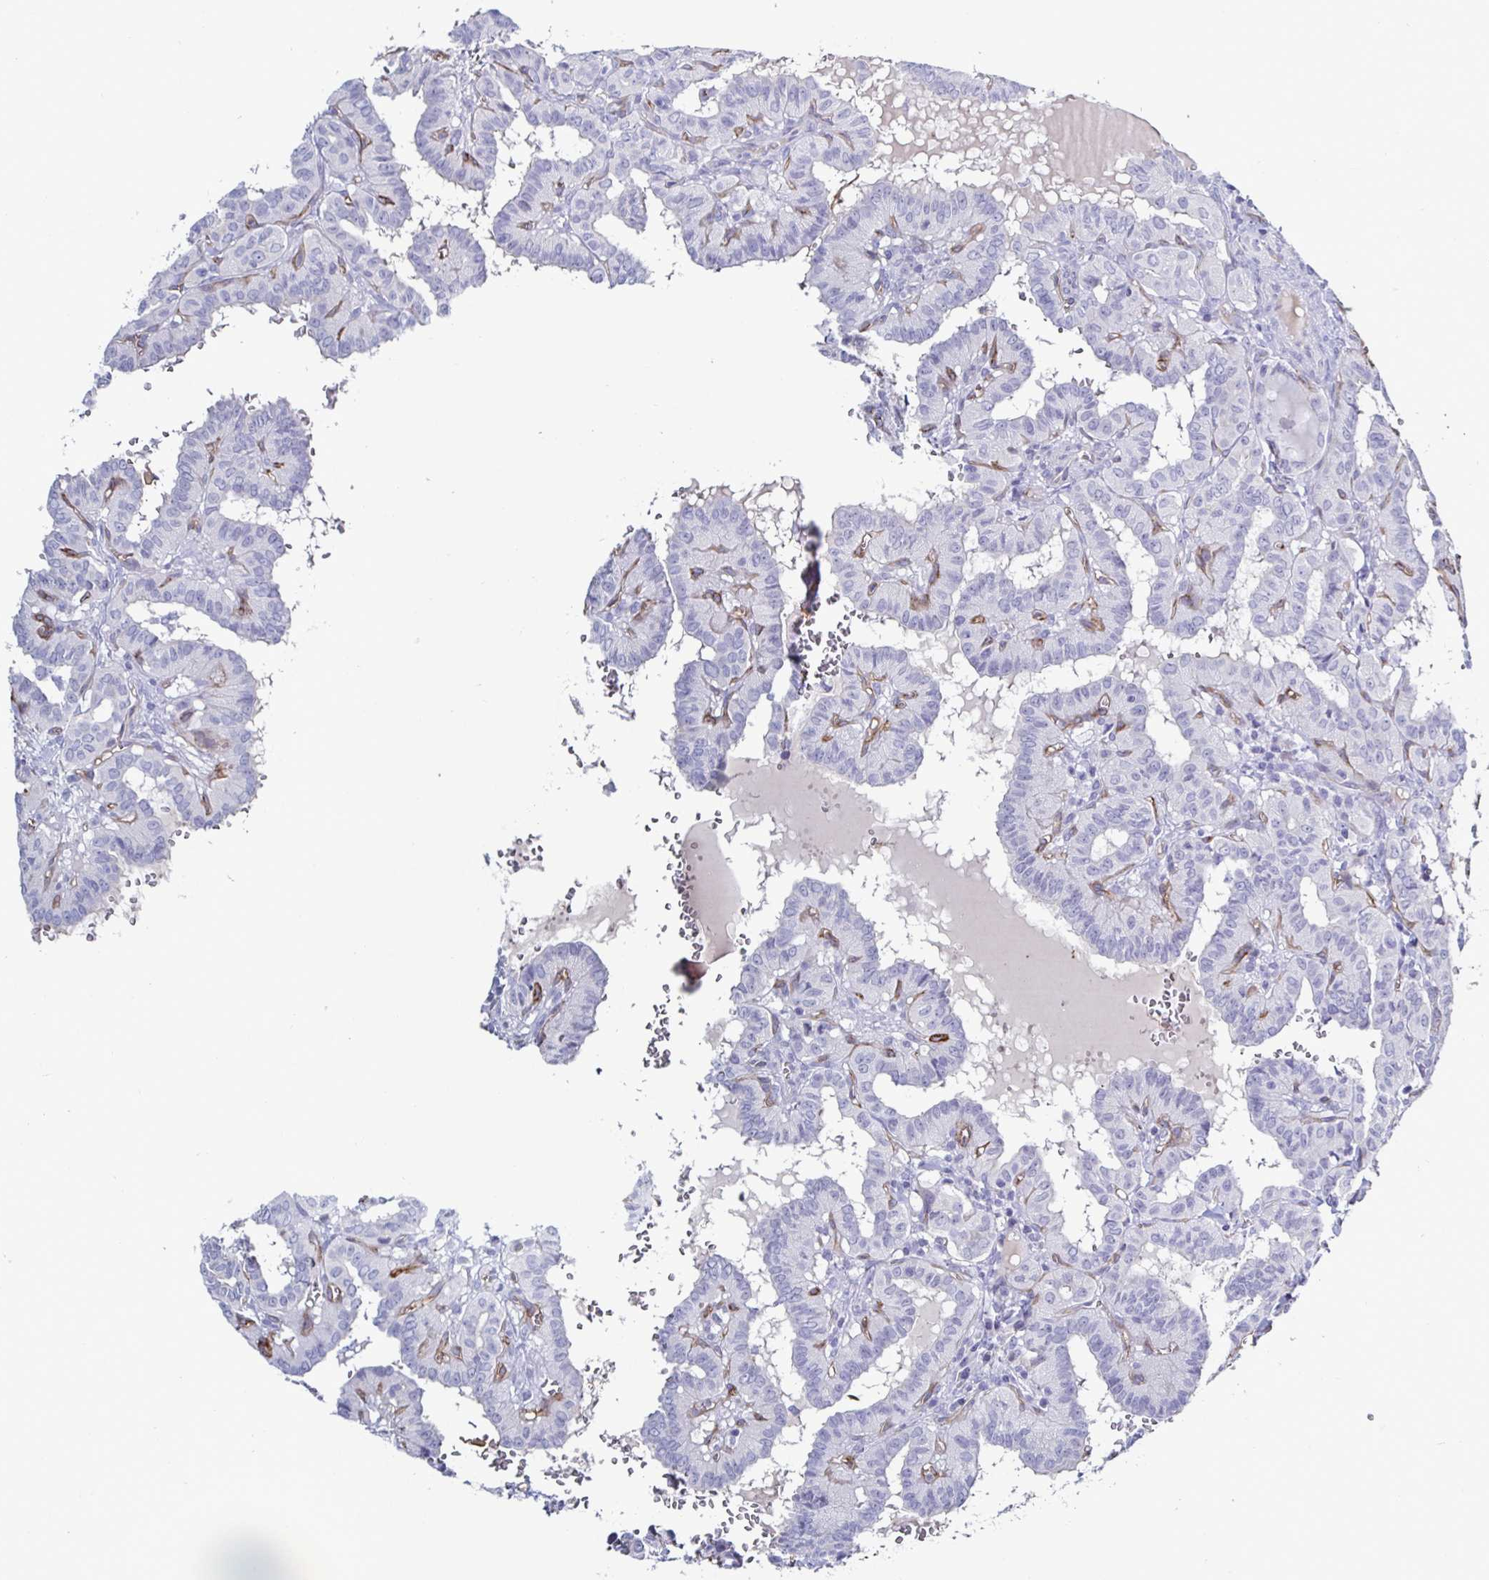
{"staining": {"intensity": "negative", "quantity": "none", "location": "none"}, "tissue": "thyroid cancer", "cell_type": "Tumor cells", "image_type": "cancer", "snomed": [{"axis": "morphology", "description": "Papillary adenocarcinoma, NOS"}, {"axis": "topography", "description": "Thyroid gland"}], "caption": "A histopathology image of thyroid papillary adenocarcinoma stained for a protein demonstrates no brown staining in tumor cells.", "gene": "ACSBG2", "patient": {"sex": "female", "age": 21}}